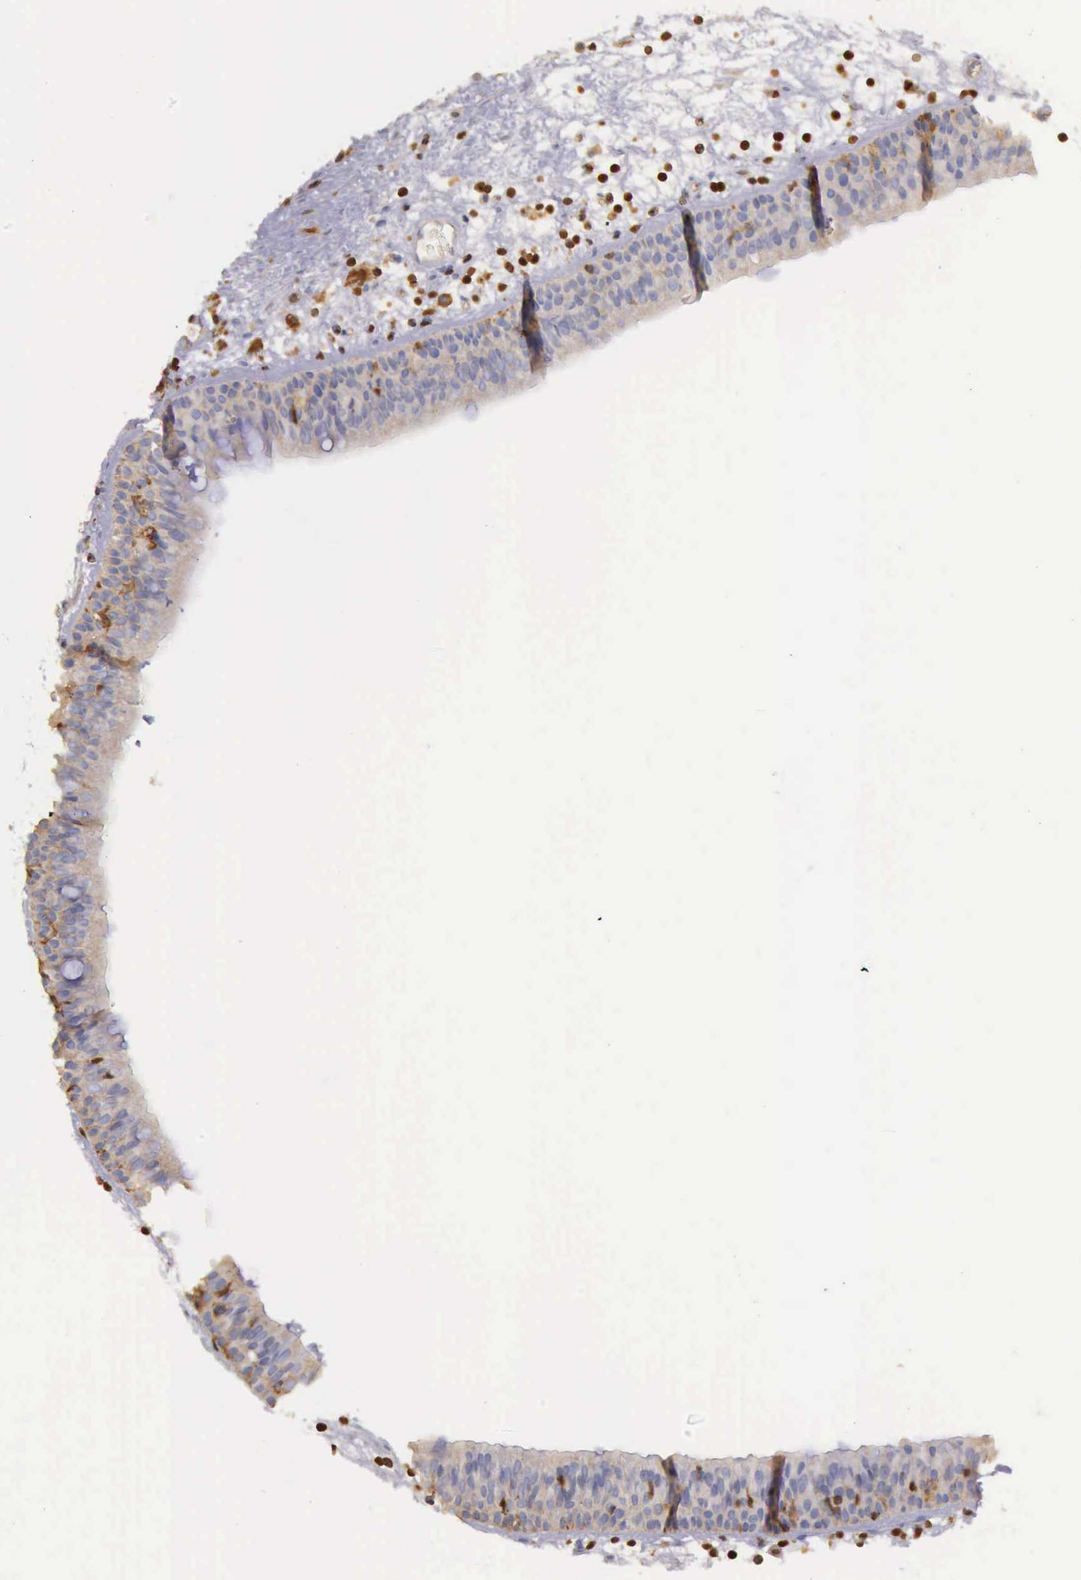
{"staining": {"intensity": "weak", "quantity": "25%-75%", "location": "cytoplasmic/membranous"}, "tissue": "nasopharynx", "cell_type": "Respiratory epithelial cells", "image_type": "normal", "snomed": [{"axis": "morphology", "description": "Normal tissue, NOS"}, {"axis": "topography", "description": "Nasopharynx"}], "caption": "IHC image of benign human nasopharynx stained for a protein (brown), which displays low levels of weak cytoplasmic/membranous staining in about 25%-75% of respiratory epithelial cells.", "gene": "ARHGAP4", "patient": {"sex": "male", "age": 63}}